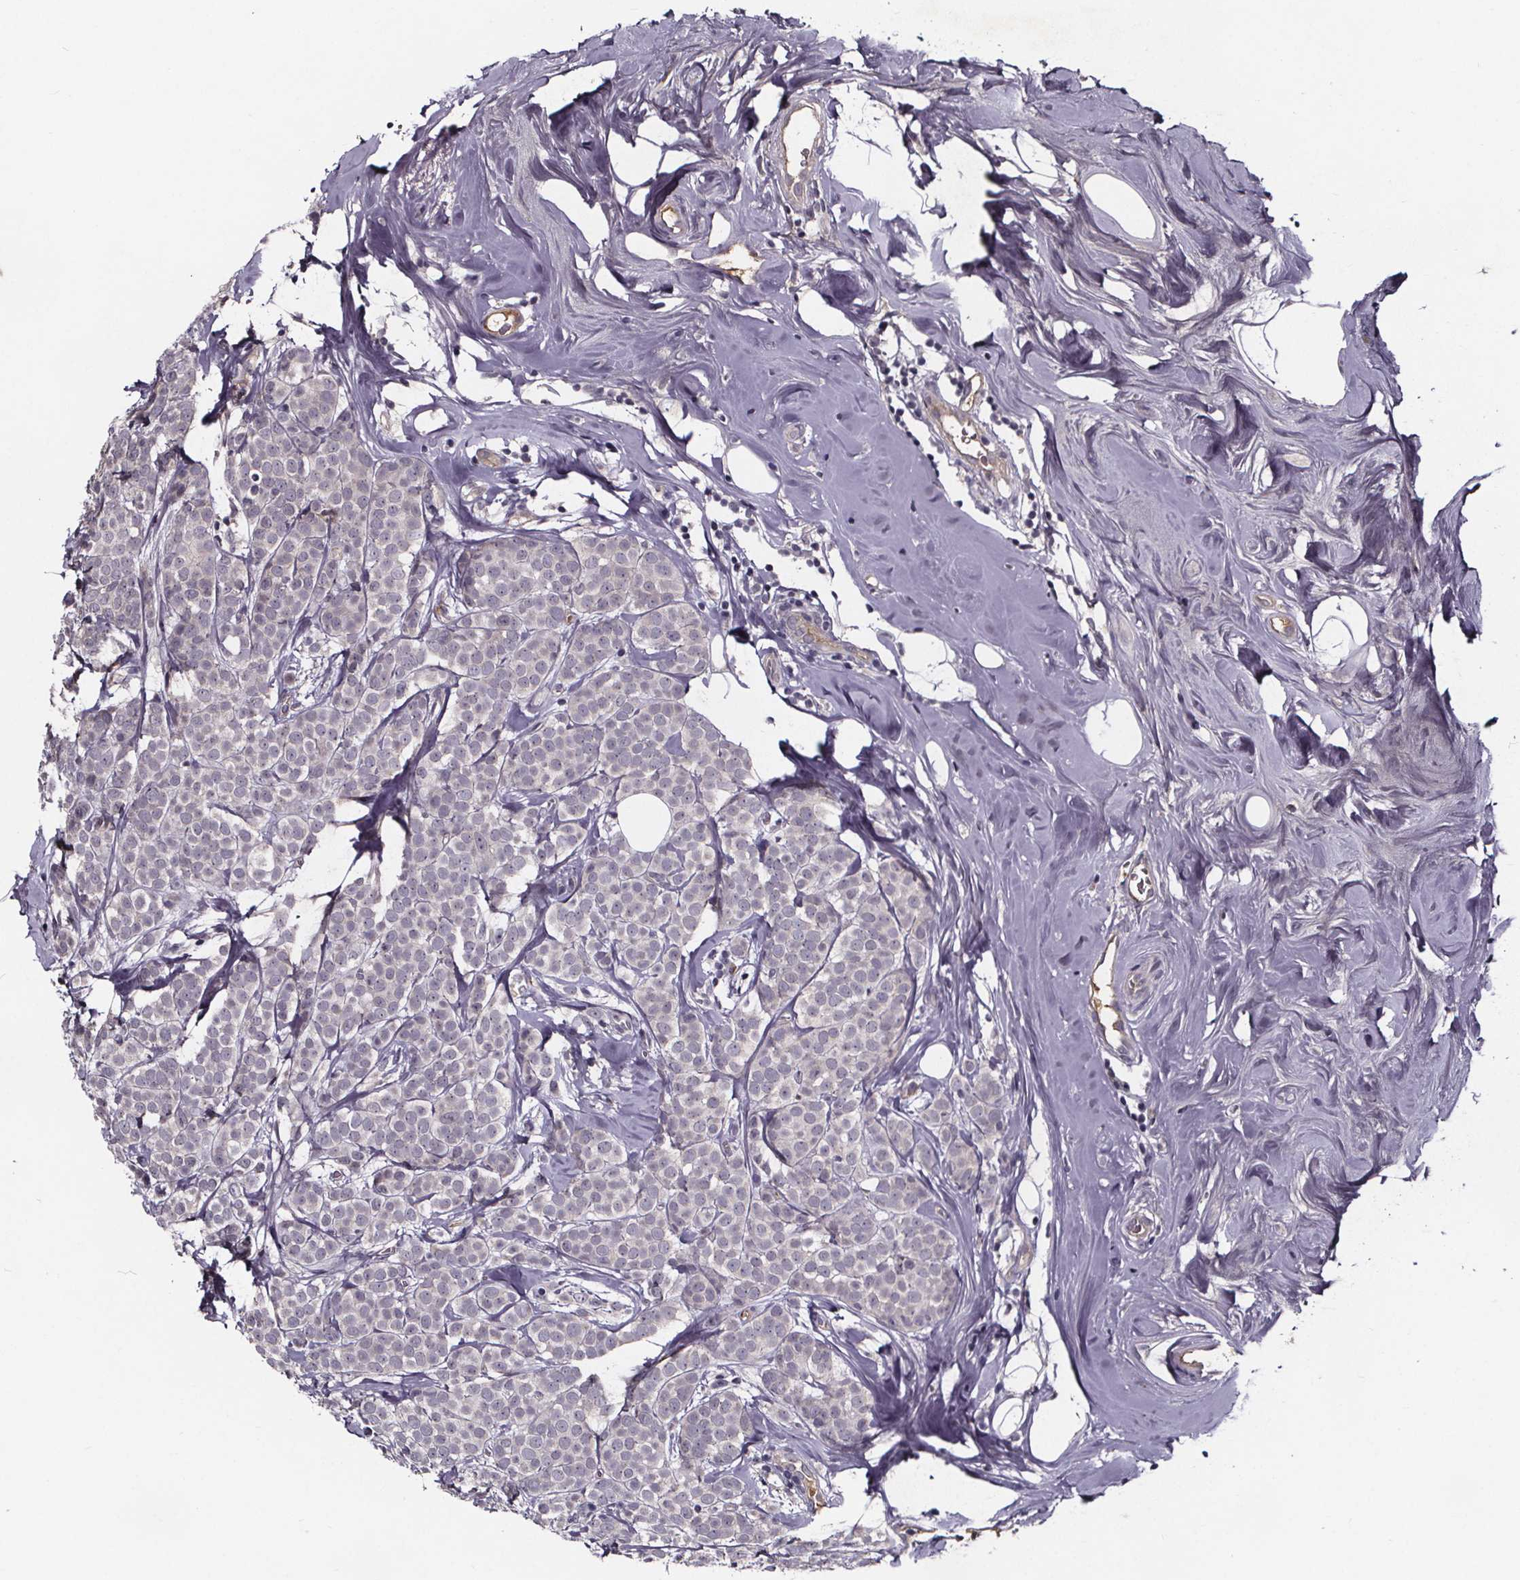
{"staining": {"intensity": "negative", "quantity": "none", "location": "none"}, "tissue": "breast cancer", "cell_type": "Tumor cells", "image_type": "cancer", "snomed": [{"axis": "morphology", "description": "Lobular carcinoma"}, {"axis": "topography", "description": "Breast"}], "caption": "Immunohistochemistry (IHC) micrograph of neoplastic tissue: human breast cancer stained with DAB demonstrates no significant protein expression in tumor cells.", "gene": "NPHP4", "patient": {"sex": "female", "age": 49}}